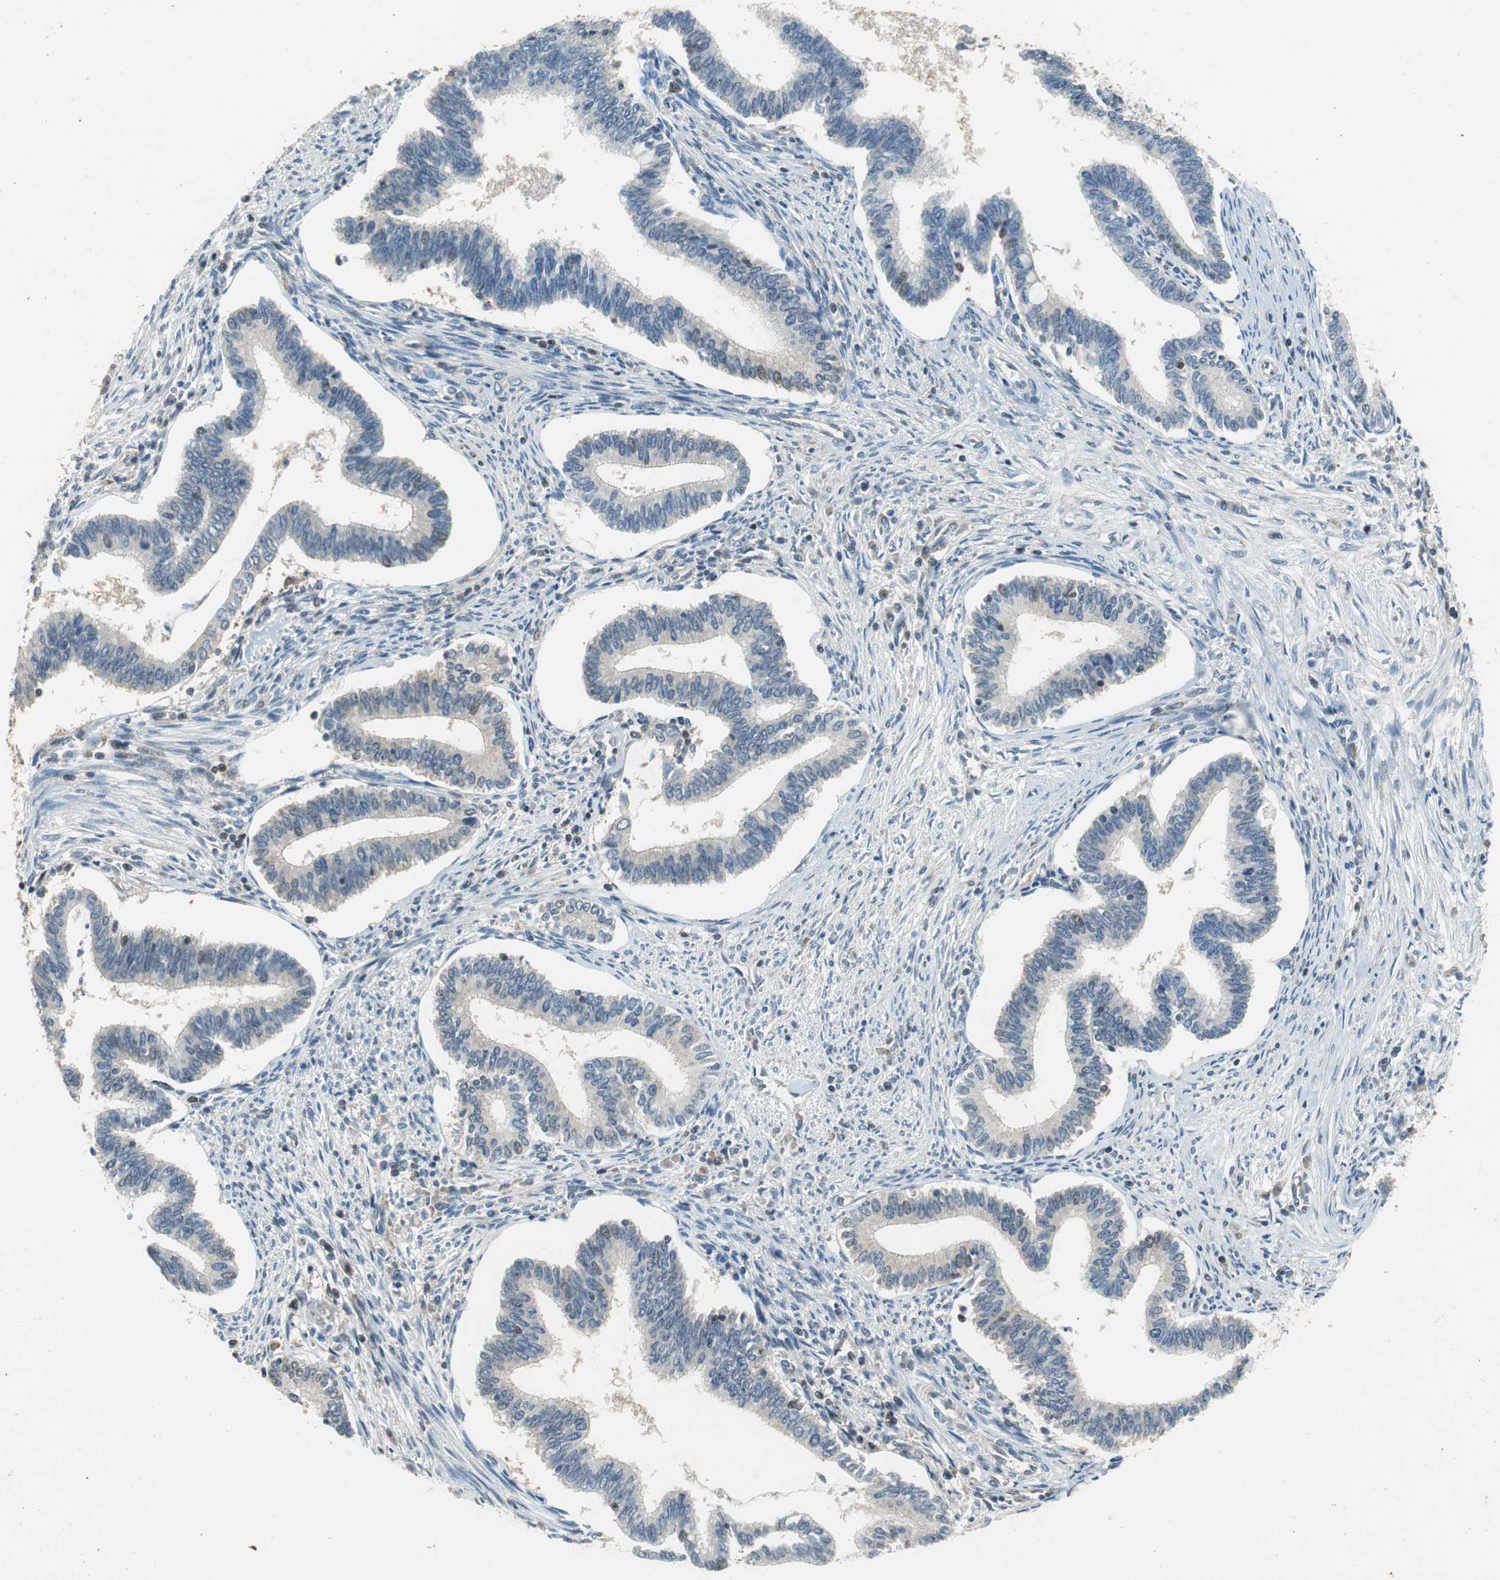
{"staining": {"intensity": "negative", "quantity": "none", "location": "none"}, "tissue": "cervical cancer", "cell_type": "Tumor cells", "image_type": "cancer", "snomed": [{"axis": "morphology", "description": "Adenocarcinoma, NOS"}, {"axis": "topography", "description": "Cervix"}], "caption": "A micrograph of human cervical adenocarcinoma is negative for staining in tumor cells. The staining was performed using DAB to visualize the protein expression in brown, while the nuclei were stained in blue with hematoxylin (Magnification: 20x).", "gene": "GSDMD", "patient": {"sex": "female", "age": 36}}